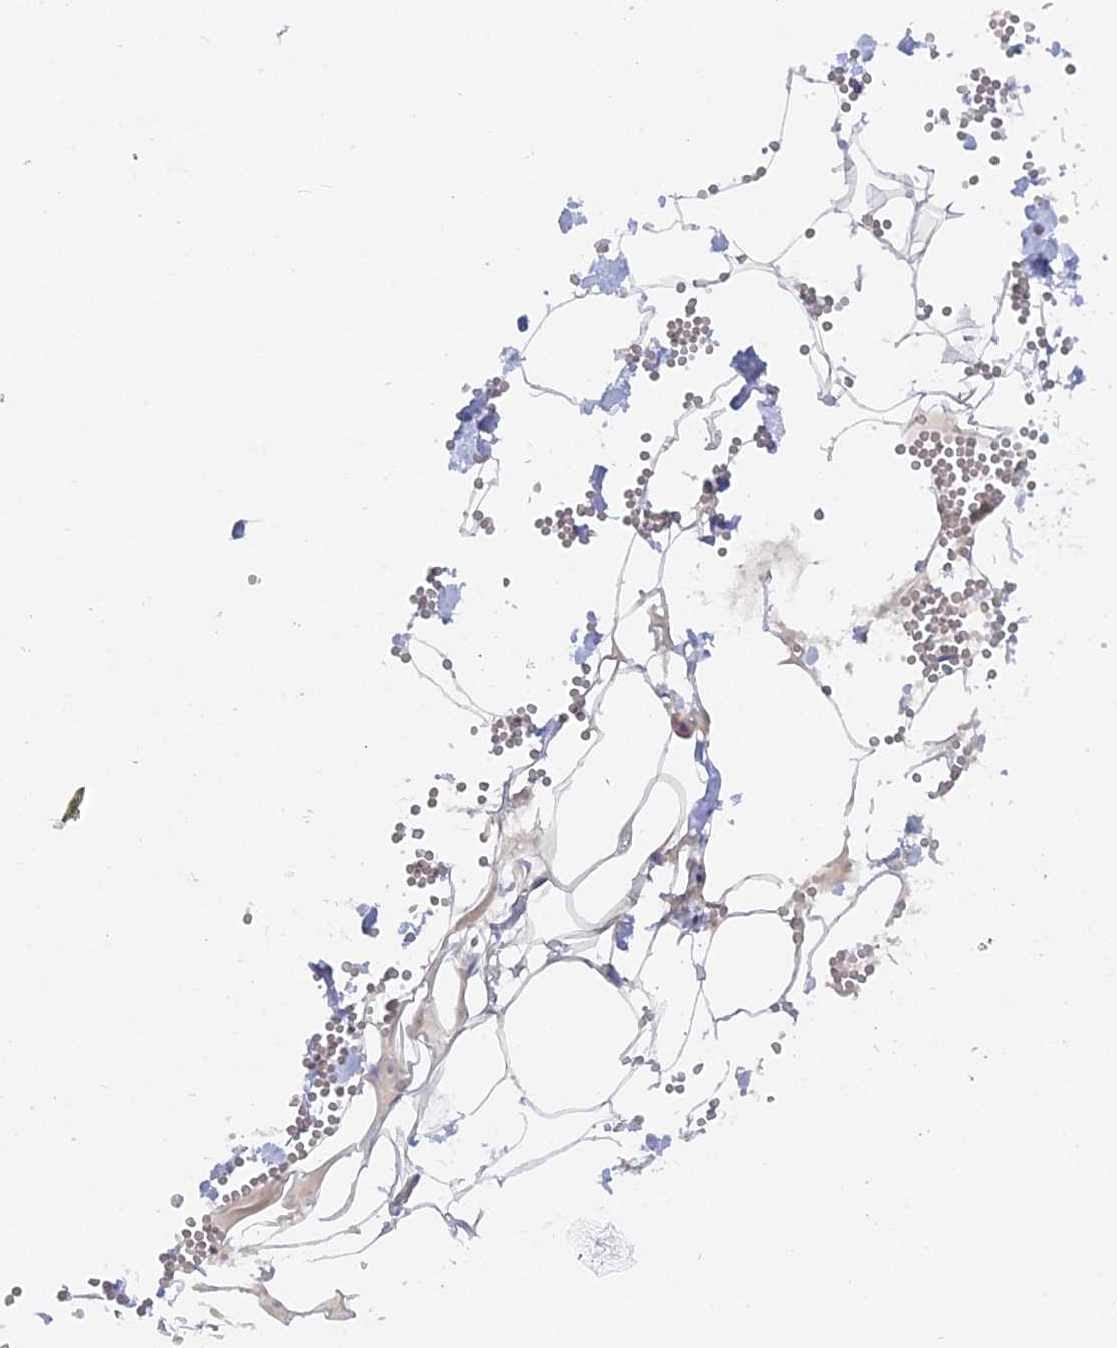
{"staining": {"intensity": "negative", "quantity": "none", "location": "none"}, "tissue": "adipose tissue", "cell_type": "Adipocytes", "image_type": "normal", "snomed": [{"axis": "morphology", "description": "Normal tissue, NOS"}, {"axis": "topography", "description": "Gallbladder"}, {"axis": "topography", "description": "Peripheral nerve tissue"}], "caption": "A high-resolution histopathology image shows immunohistochemistry staining of unremarkable adipose tissue, which exhibits no significant expression in adipocytes. Brightfield microscopy of immunohistochemistry (IHC) stained with DAB (3,3'-diaminobenzidine) (brown) and hematoxylin (blue), captured at high magnification.", "gene": "BRD2", "patient": {"sex": "male", "age": 38}}